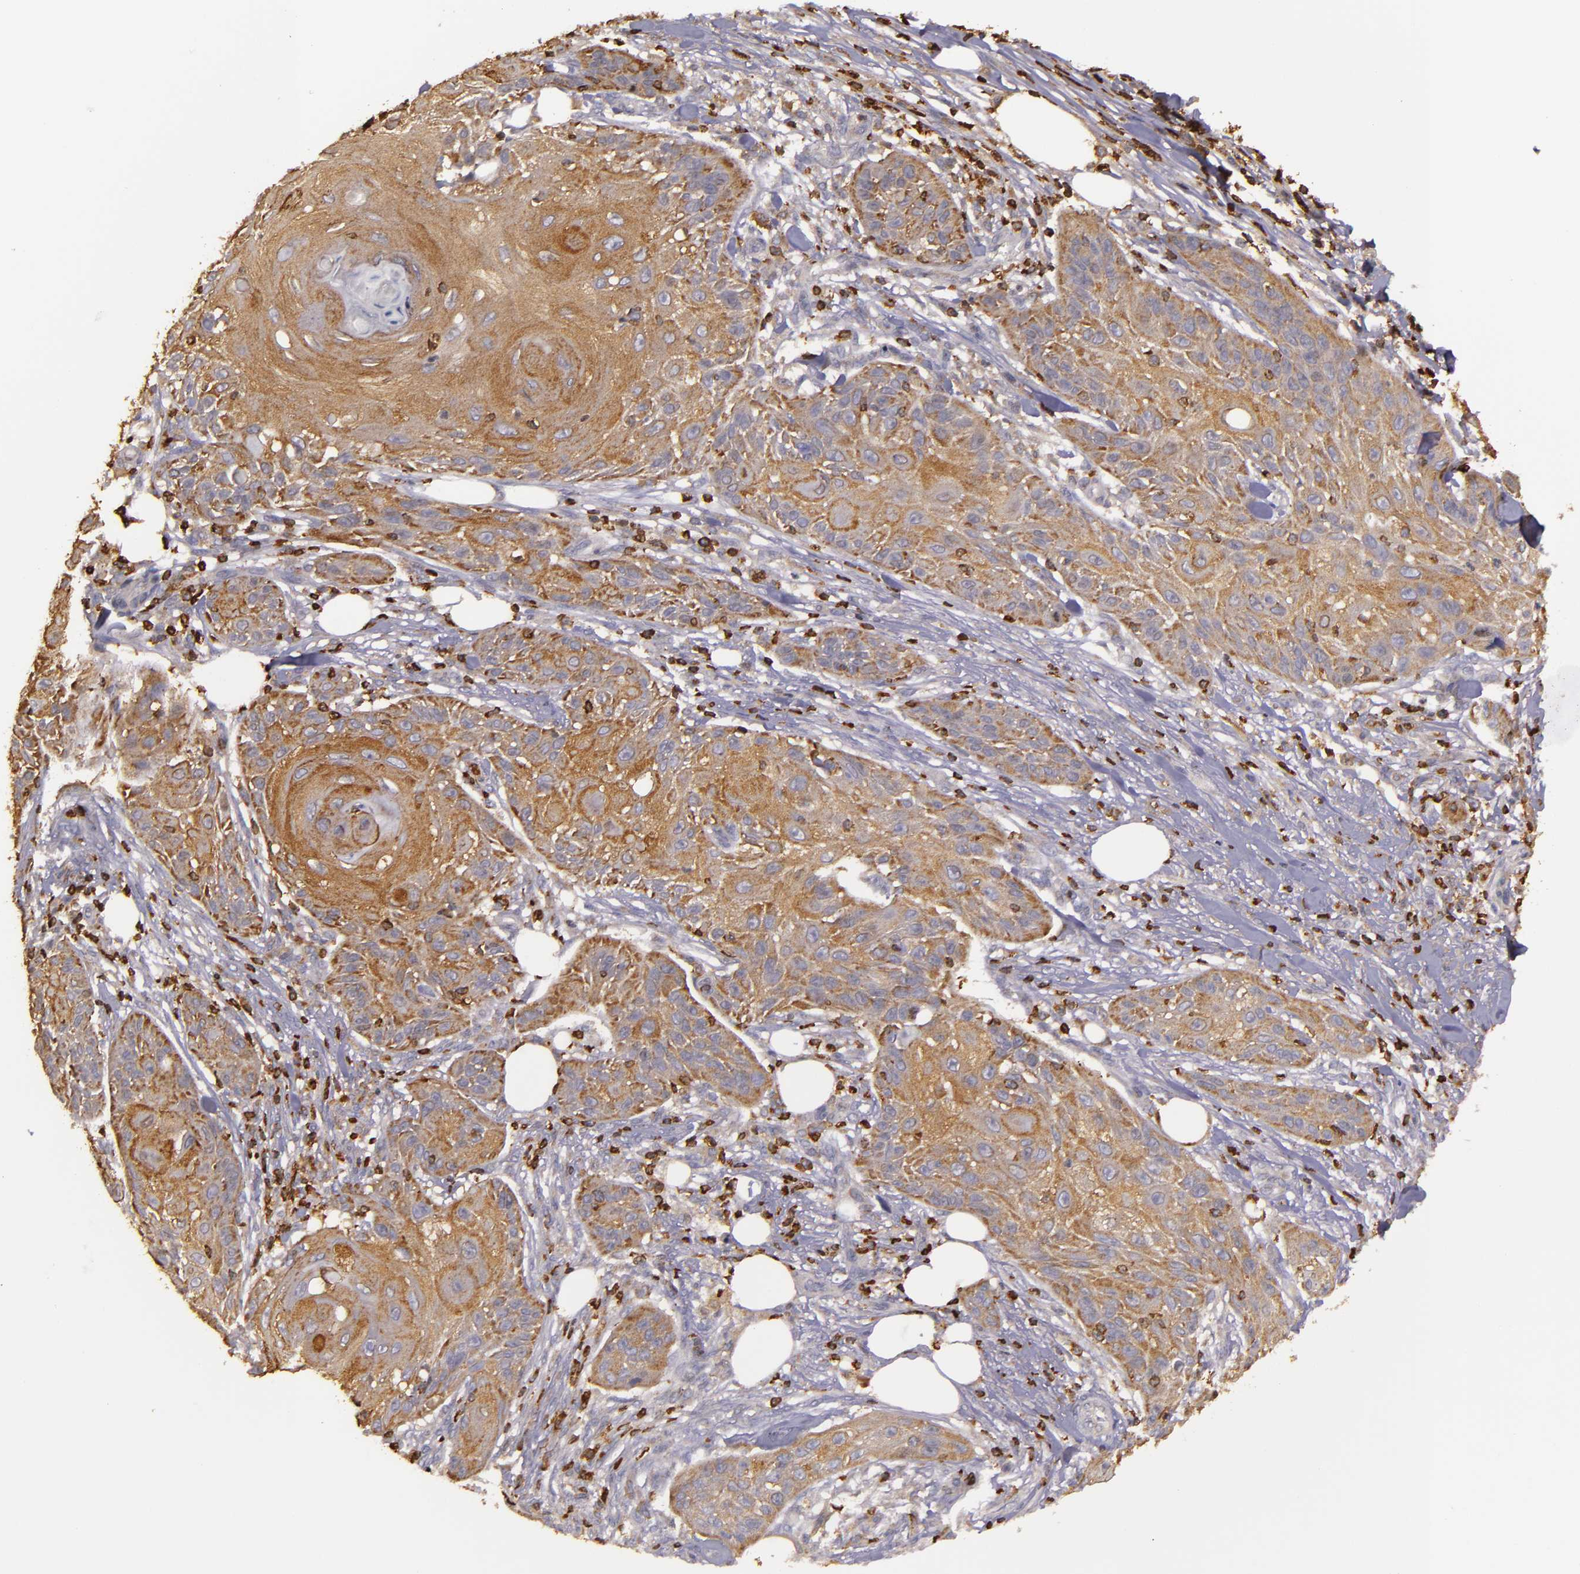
{"staining": {"intensity": "strong", "quantity": "25%-75%", "location": "cytoplasmic/membranous"}, "tissue": "skin cancer", "cell_type": "Tumor cells", "image_type": "cancer", "snomed": [{"axis": "morphology", "description": "Squamous cell carcinoma, NOS"}, {"axis": "topography", "description": "Skin"}], "caption": "The micrograph exhibits staining of skin squamous cell carcinoma, revealing strong cytoplasmic/membranous protein staining (brown color) within tumor cells.", "gene": "SLC9A3R1", "patient": {"sex": "female", "age": 88}}